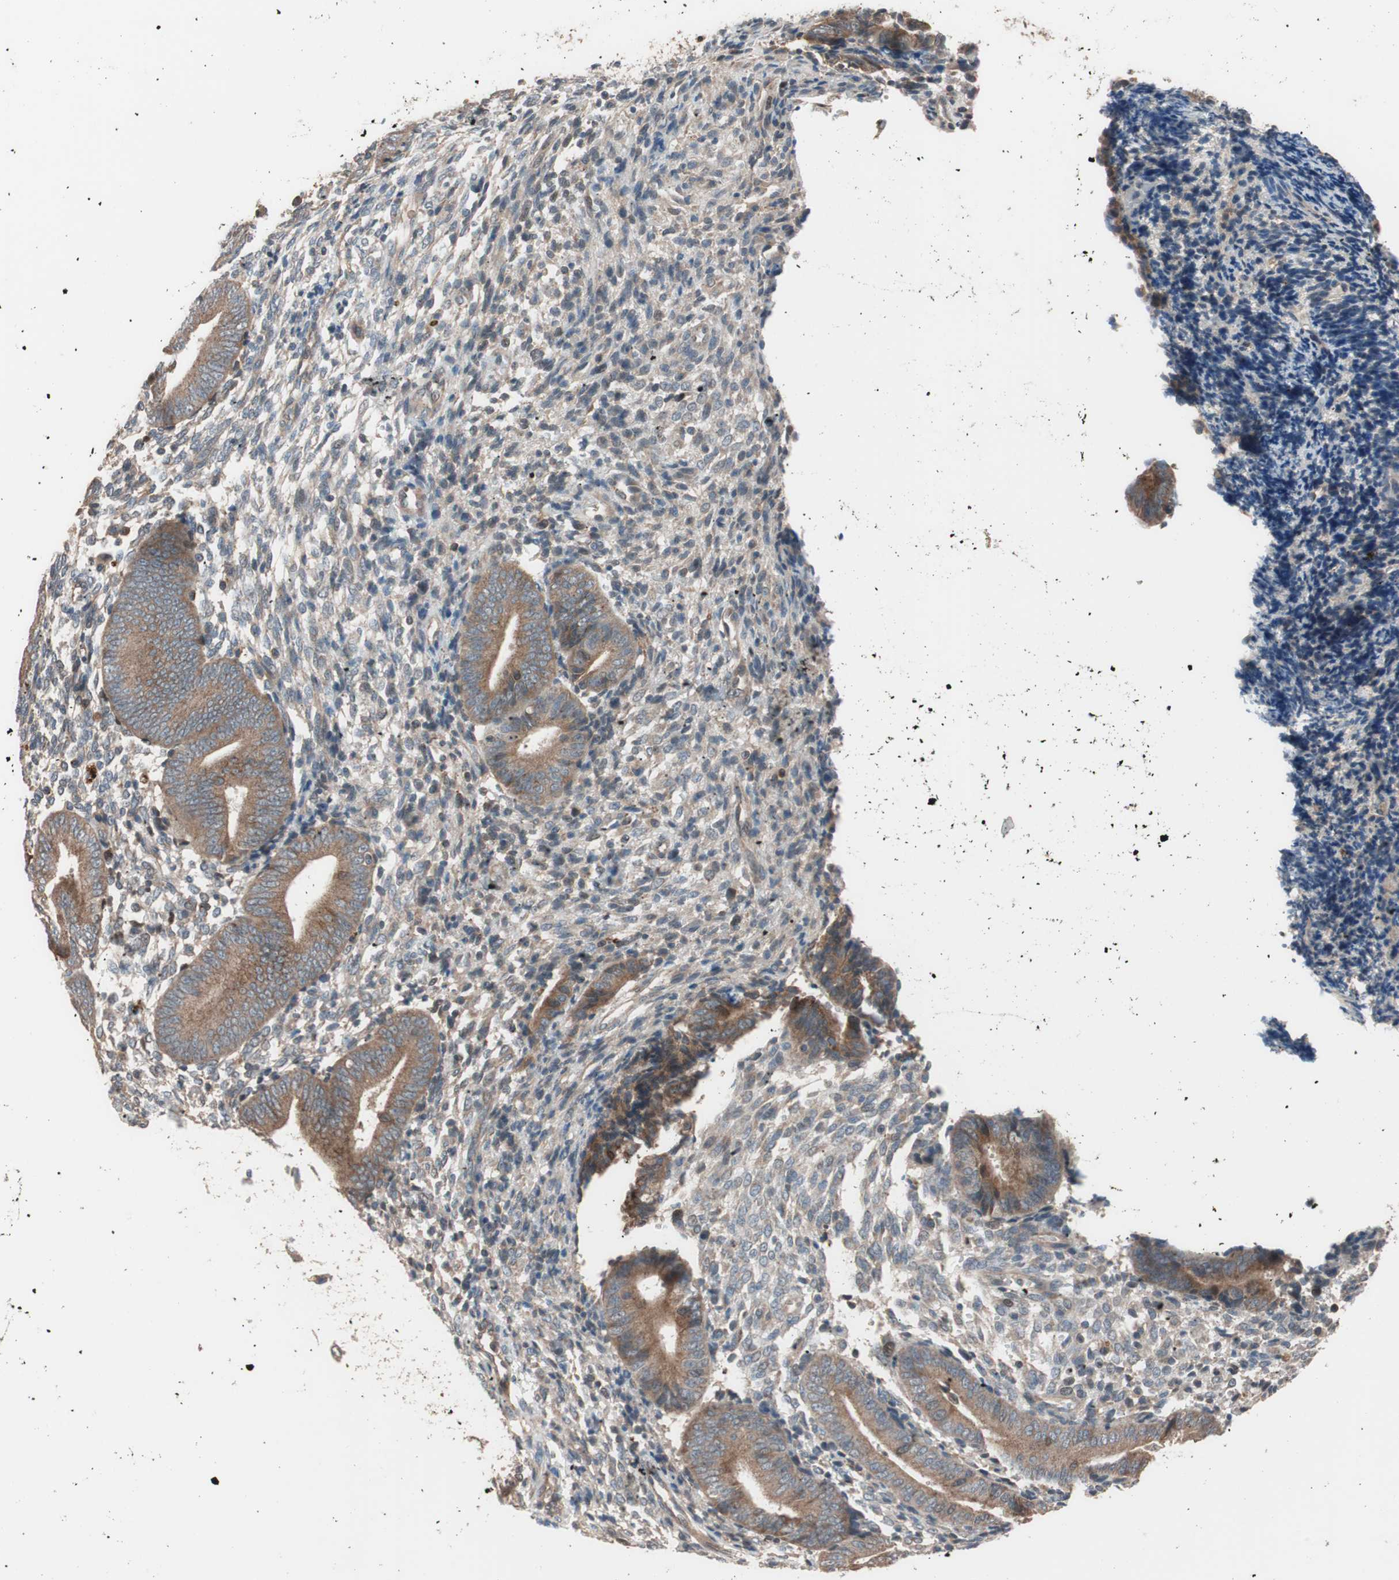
{"staining": {"intensity": "moderate", "quantity": ">75%", "location": "cytoplasmic/membranous"}, "tissue": "endometrium", "cell_type": "Cells in endometrial stroma", "image_type": "normal", "snomed": [{"axis": "morphology", "description": "Normal tissue, NOS"}, {"axis": "topography", "description": "Uterus"}, {"axis": "topography", "description": "Endometrium"}], "caption": "Cells in endometrial stroma exhibit moderate cytoplasmic/membranous staining in about >75% of cells in unremarkable endometrium. The protein of interest is shown in brown color, while the nuclei are stained blue.", "gene": "SDC4", "patient": {"sex": "female", "age": 33}}